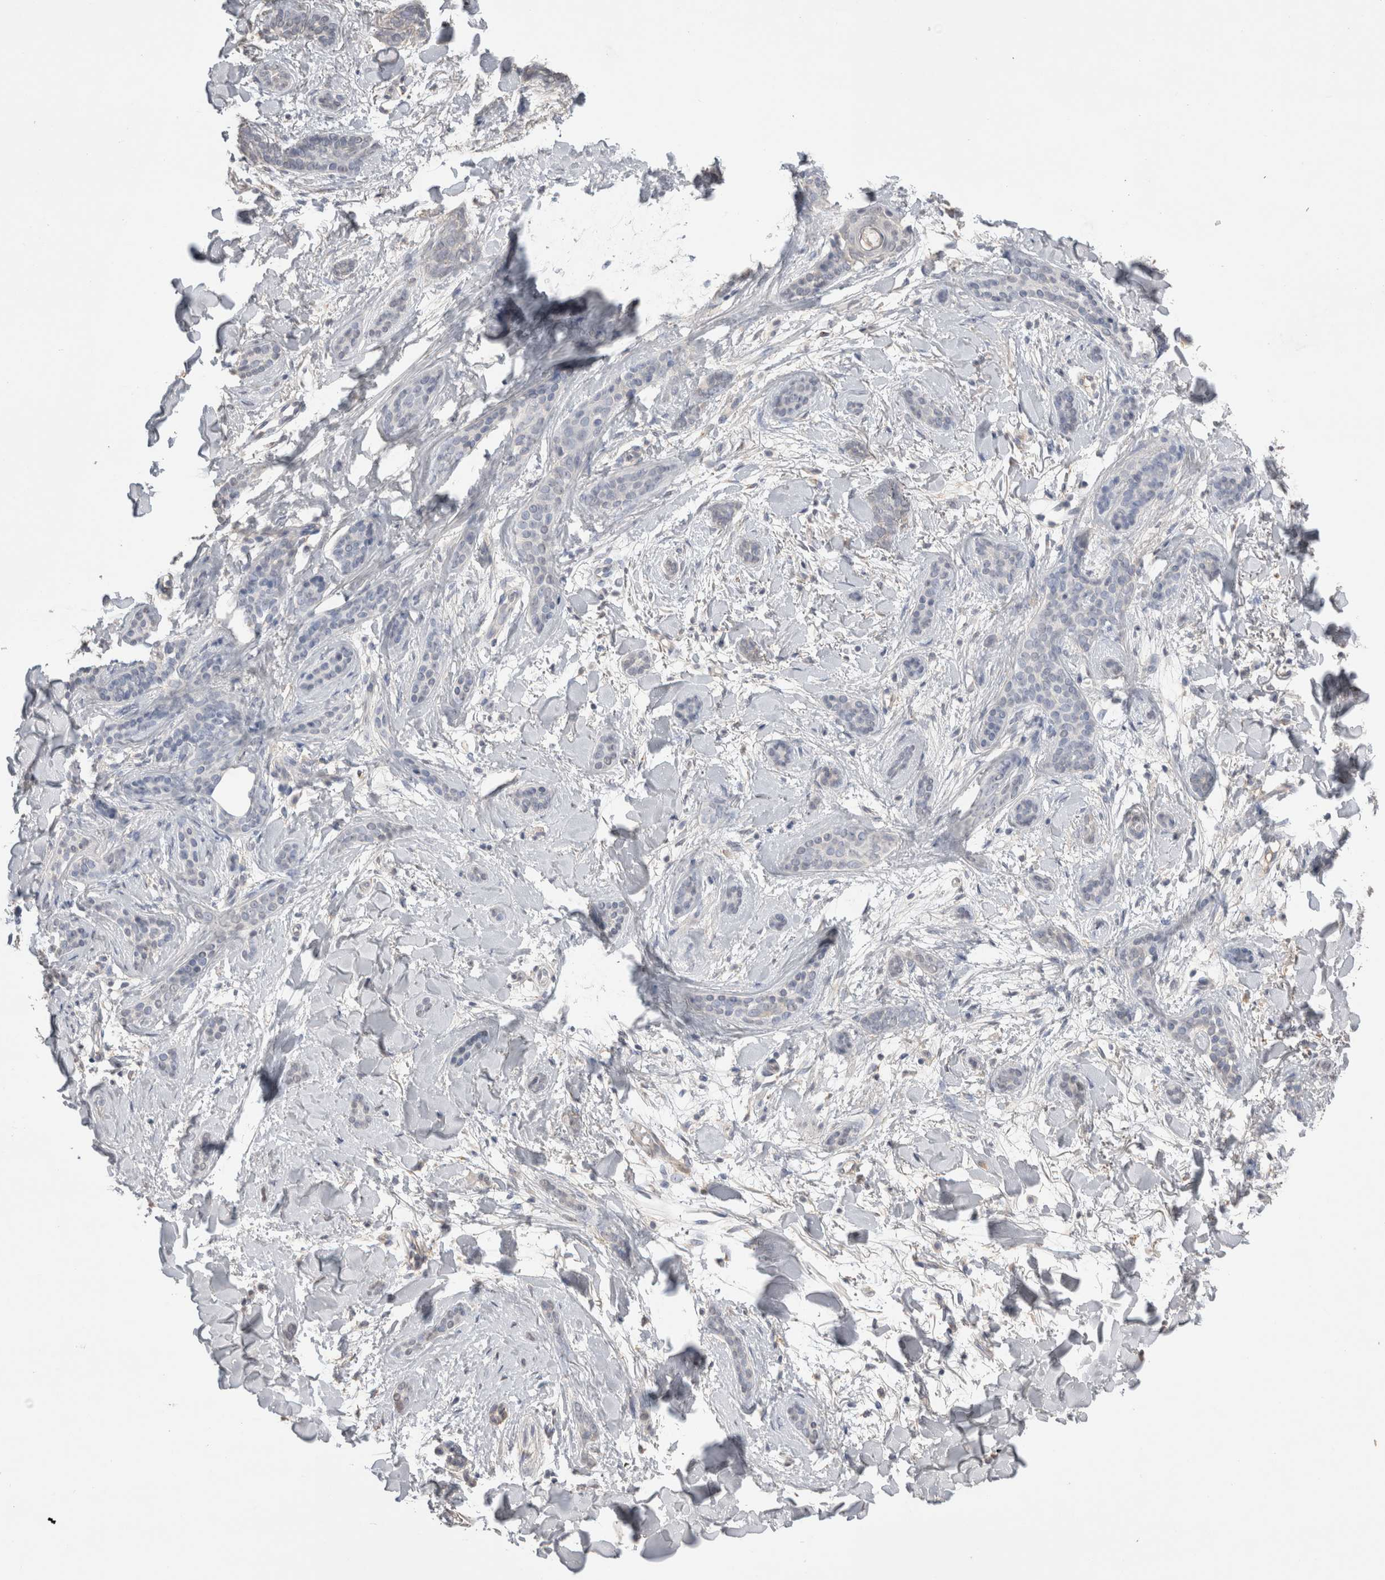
{"staining": {"intensity": "negative", "quantity": "none", "location": "none"}, "tissue": "skin cancer", "cell_type": "Tumor cells", "image_type": "cancer", "snomed": [{"axis": "morphology", "description": "Basal cell carcinoma"}, {"axis": "morphology", "description": "Adnexal tumor, benign"}, {"axis": "topography", "description": "Skin"}], "caption": "Immunohistochemistry (IHC) of human skin basal cell carcinoma demonstrates no staining in tumor cells. (IHC, brightfield microscopy, high magnification).", "gene": "NAALADL2", "patient": {"sex": "female", "age": 42}}